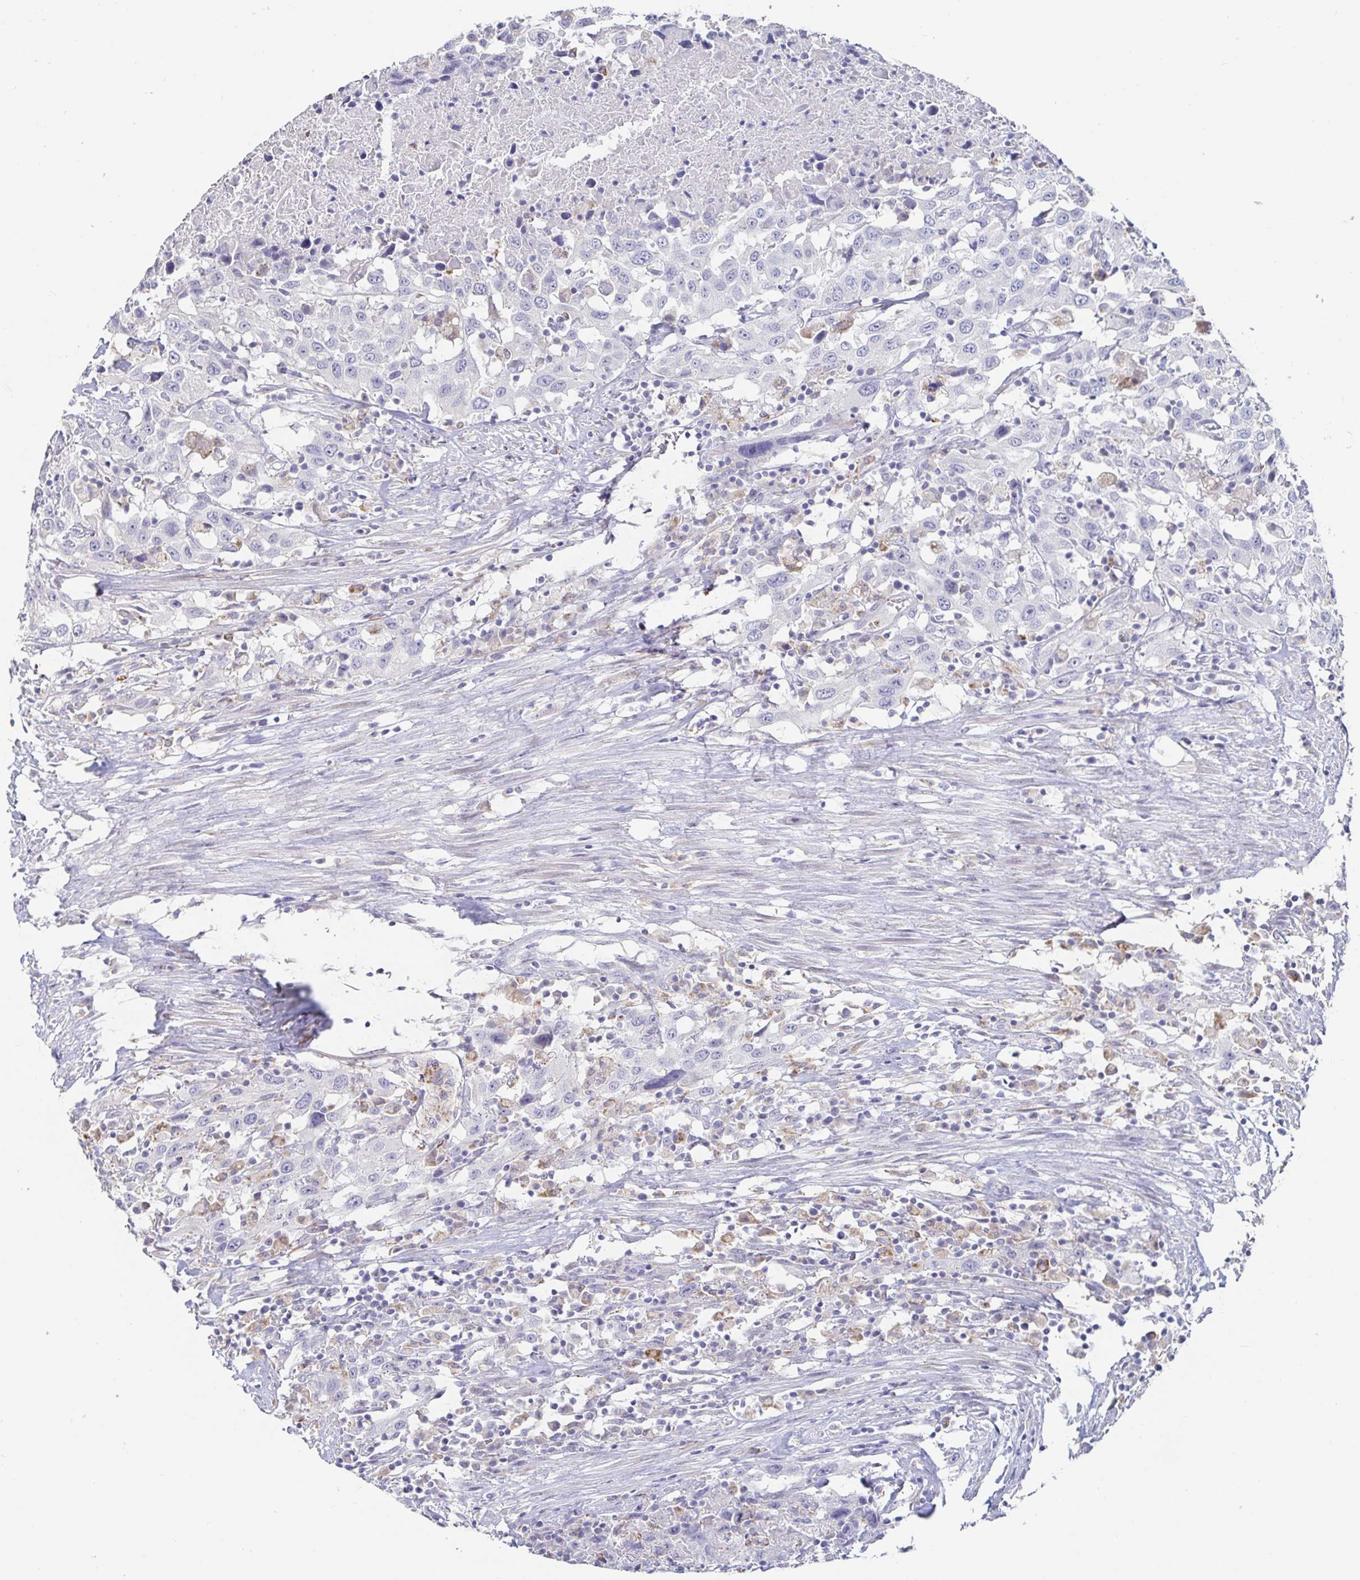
{"staining": {"intensity": "negative", "quantity": "none", "location": "none"}, "tissue": "urothelial cancer", "cell_type": "Tumor cells", "image_type": "cancer", "snomed": [{"axis": "morphology", "description": "Urothelial carcinoma, High grade"}, {"axis": "topography", "description": "Urinary bladder"}], "caption": "This micrograph is of urothelial cancer stained with immunohistochemistry to label a protein in brown with the nuclei are counter-stained blue. There is no positivity in tumor cells. The staining was performed using DAB (3,3'-diaminobenzidine) to visualize the protein expression in brown, while the nuclei were stained in blue with hematoxylin (Magnification: 20x).", "gene": "SPPL3", "patient": {"sex": "male", "age": 61}}